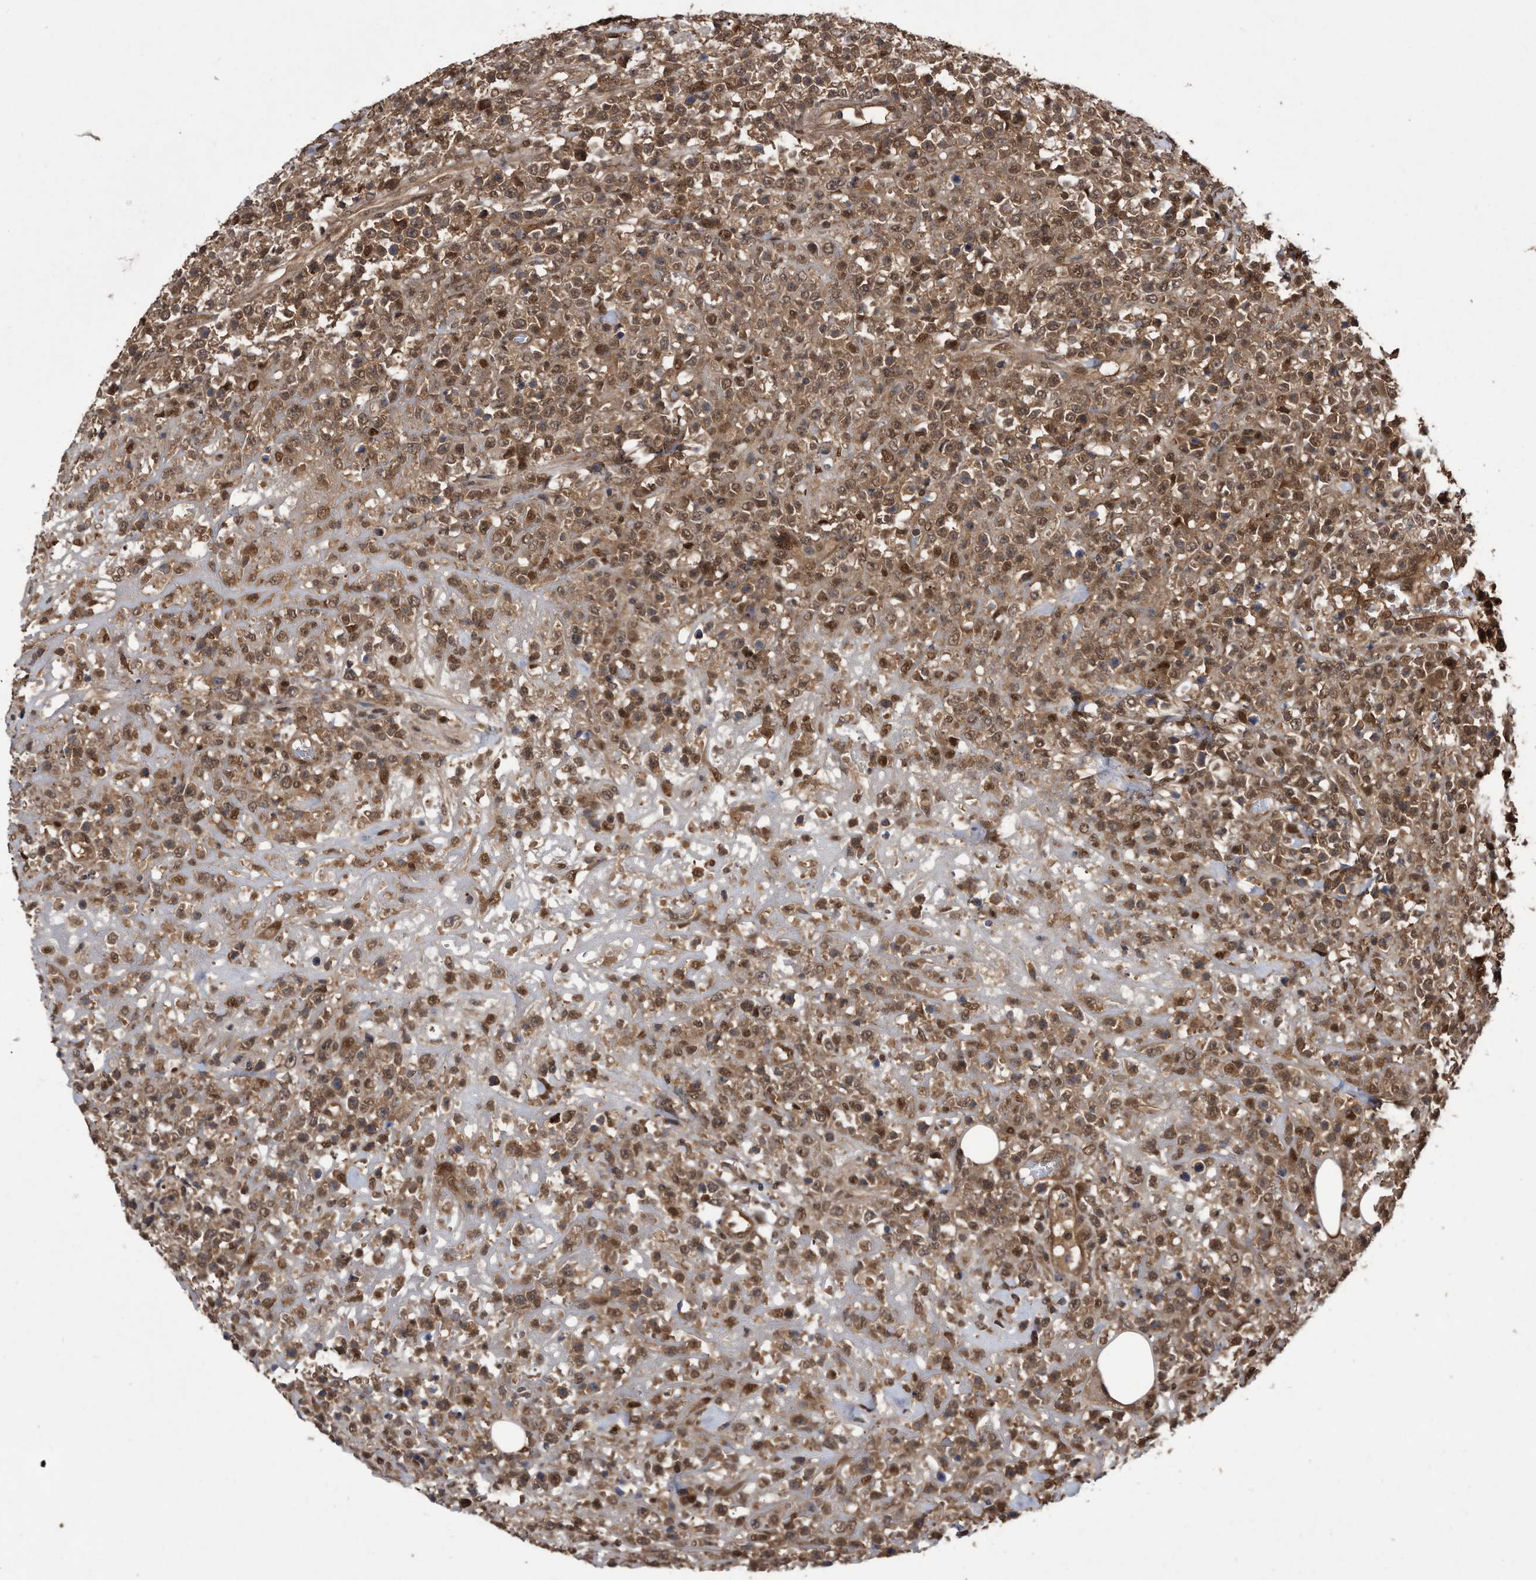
{"staining": {"intensity": "moderate", "quantity": ">75%", "location": "cytoplasmic/membranous,nuclear"}, "tissue": "lymphoma", "cell_type": "Tumor cells", "image_type": "cancer", "snomed": [{"axis": "morphology", "description": "Malignant lymphoma, non-Hodgkin's type, High grade"}, {"axis": "topography", "description": "Colon"}], "caption": "An image of human high-grade malignant lymphoma, non-Hodgkin's type stained for a protein exhibits moderate cytoplasmic/membranous and nuclear brown staining in tumor cells. (IHC, brightfield microscopy, high magnification).", "gene": "RAD23B", "patient": {"sex": "female", "age": 53}}